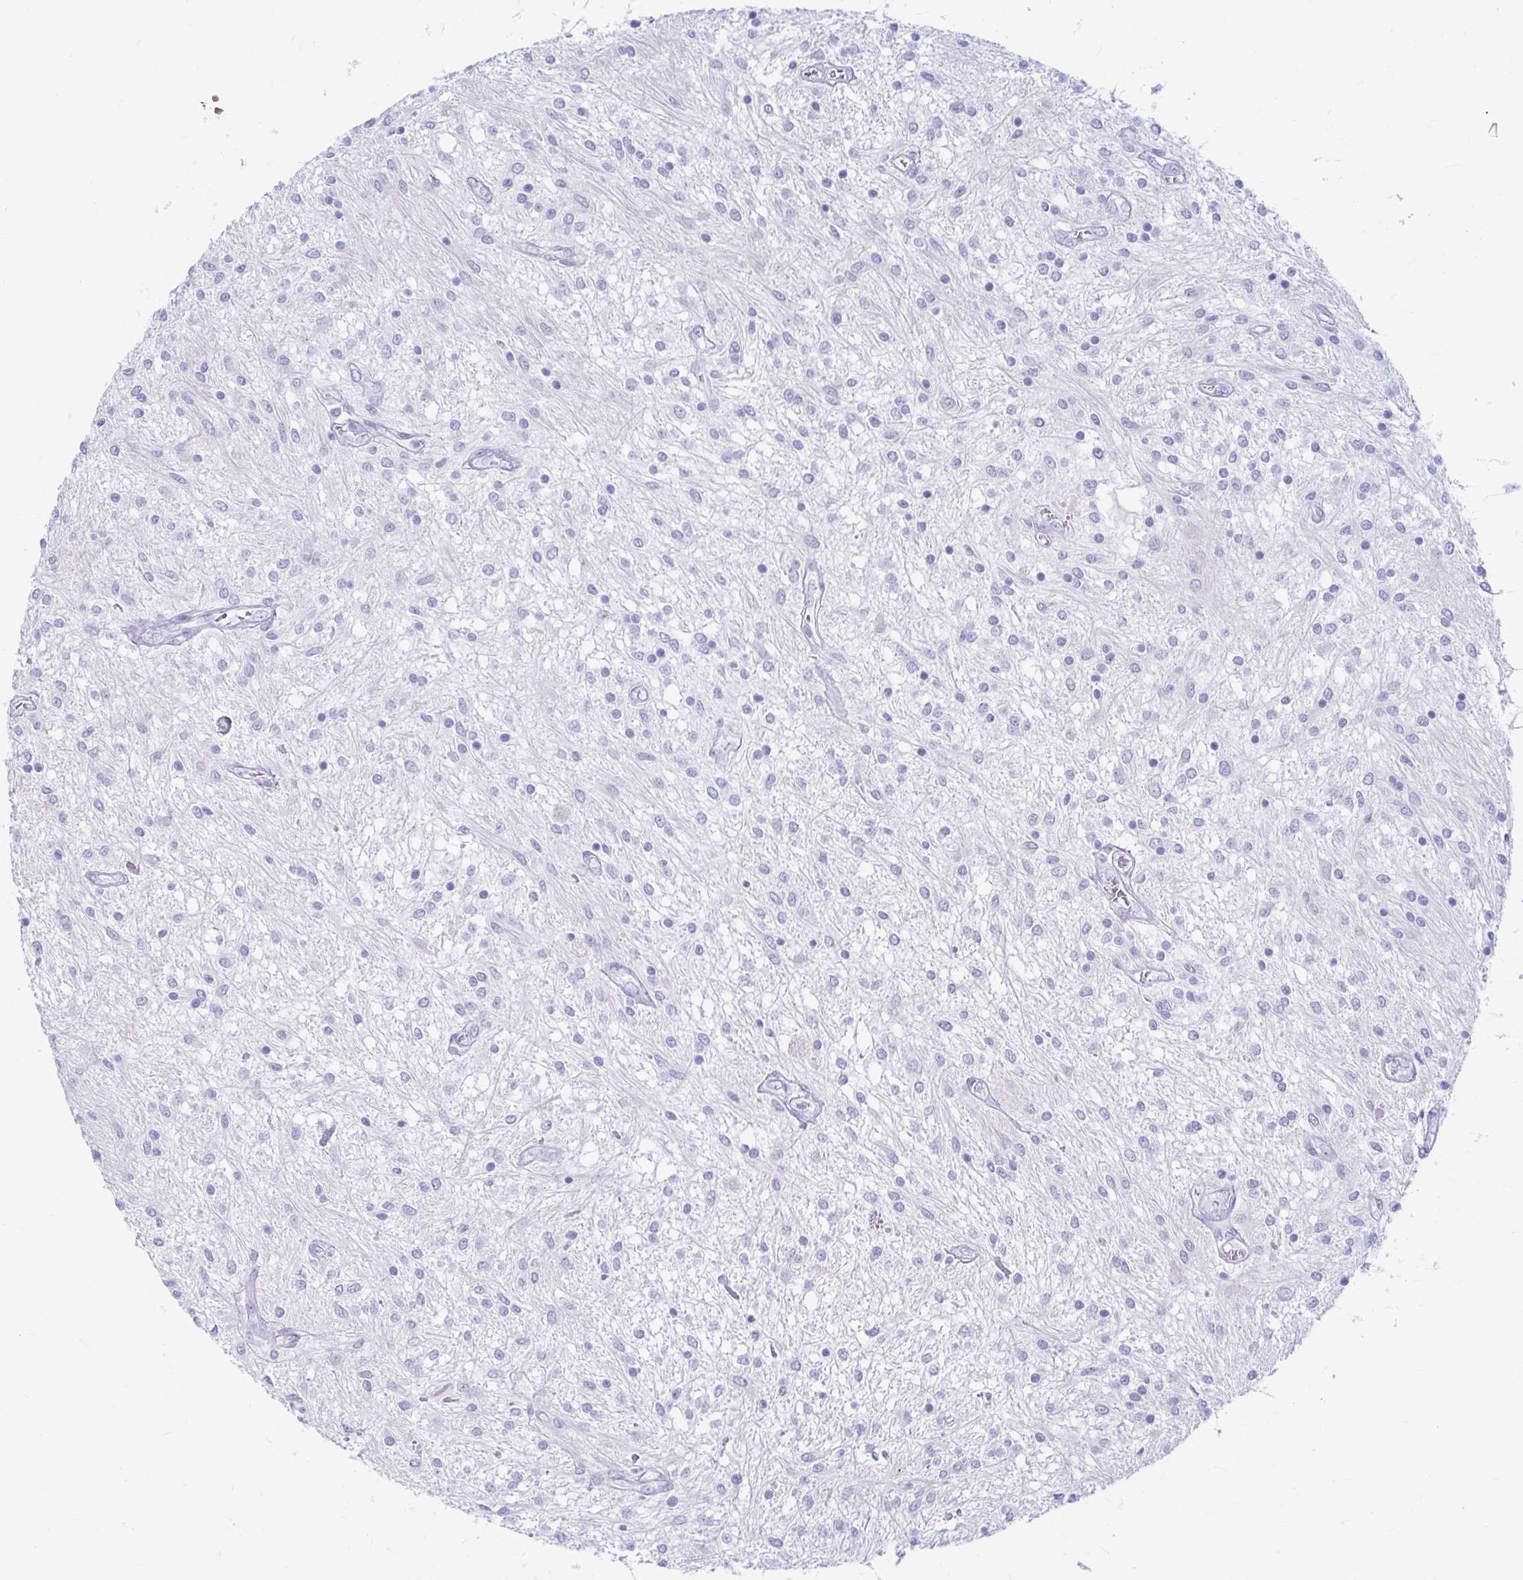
{"staining": {"intensity": "negative", "quantity": "none", "location": "none"}, "tissue": "glioma", "cell_type": "Tumor cells", "image_type": "cancer", "snomed": [{"axis": "morphology", "description": "Glioma, malignant, Low grade"}, {"axis": "topography", "description": "Cerebellum"}], "caption": "This image is of malignant low-grade glioma stained with immunohistochemistry to label a protein in brown with the nuclei are counter-stained blue. There is no staining in tumor cells.", "gene": "ERICH6", "patient": {"sex": "female", "age": 14}}